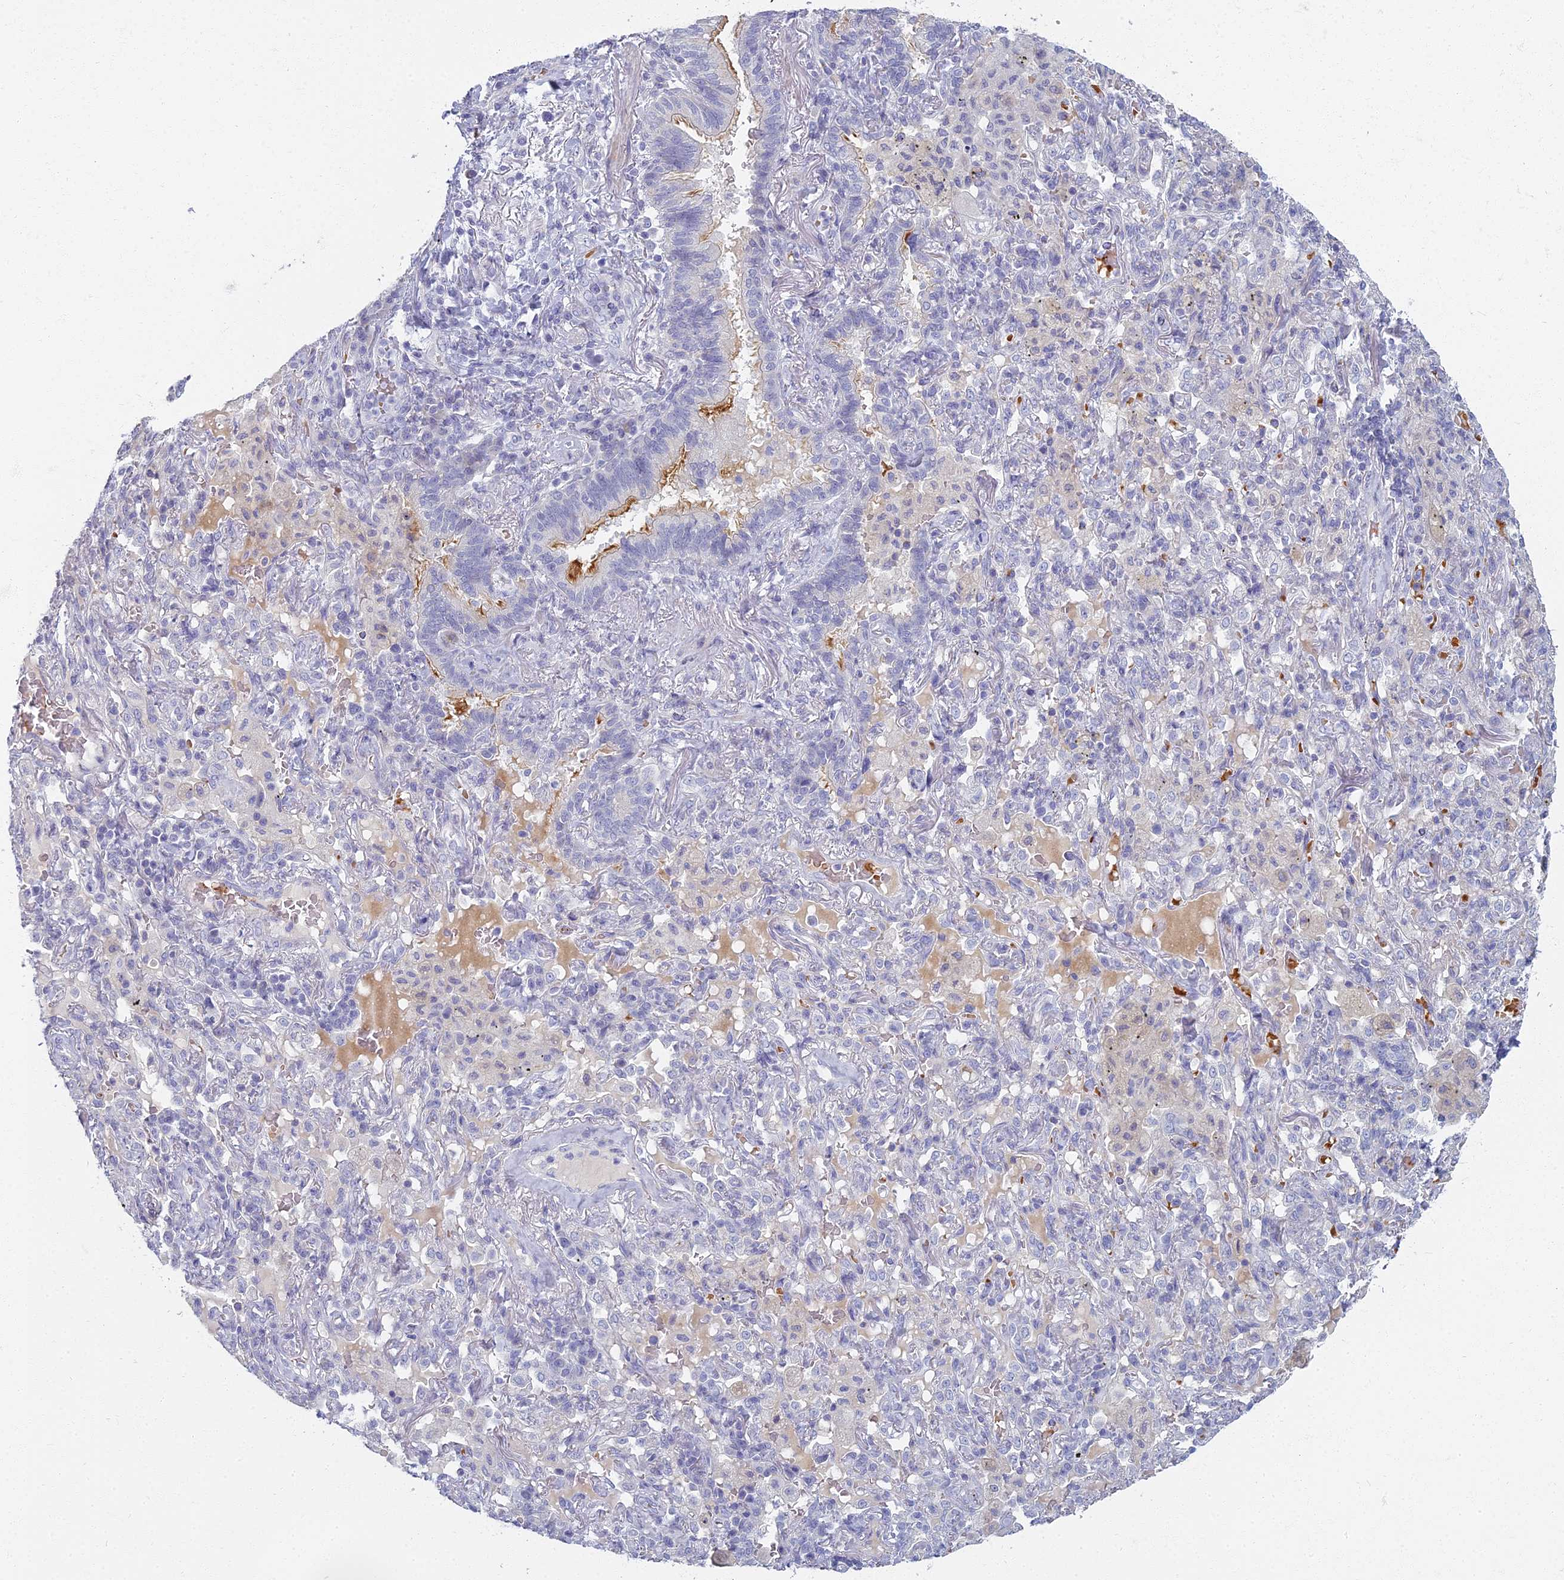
{"staining": {"intensity": "negative", "quantity": "none", "location": "none"}, "tissue": "lung cancer", "cell_type": "Tumor cells", "image_type": "cancer", "snomed": [{"axis": "morphology", "description": "Squamous cell carcinoma, NOS"}, {"axis": "topography", "description": "Lung"}], "caption": "This histopathology image is of squamous cell carcinoma (lung) stained with IHC to label a protein in brown with the nuclei are counter-stained blue. There is no expression in tumor cells.", "gene": "ARL15", "patient": {"sex": "female", "age": 70}}